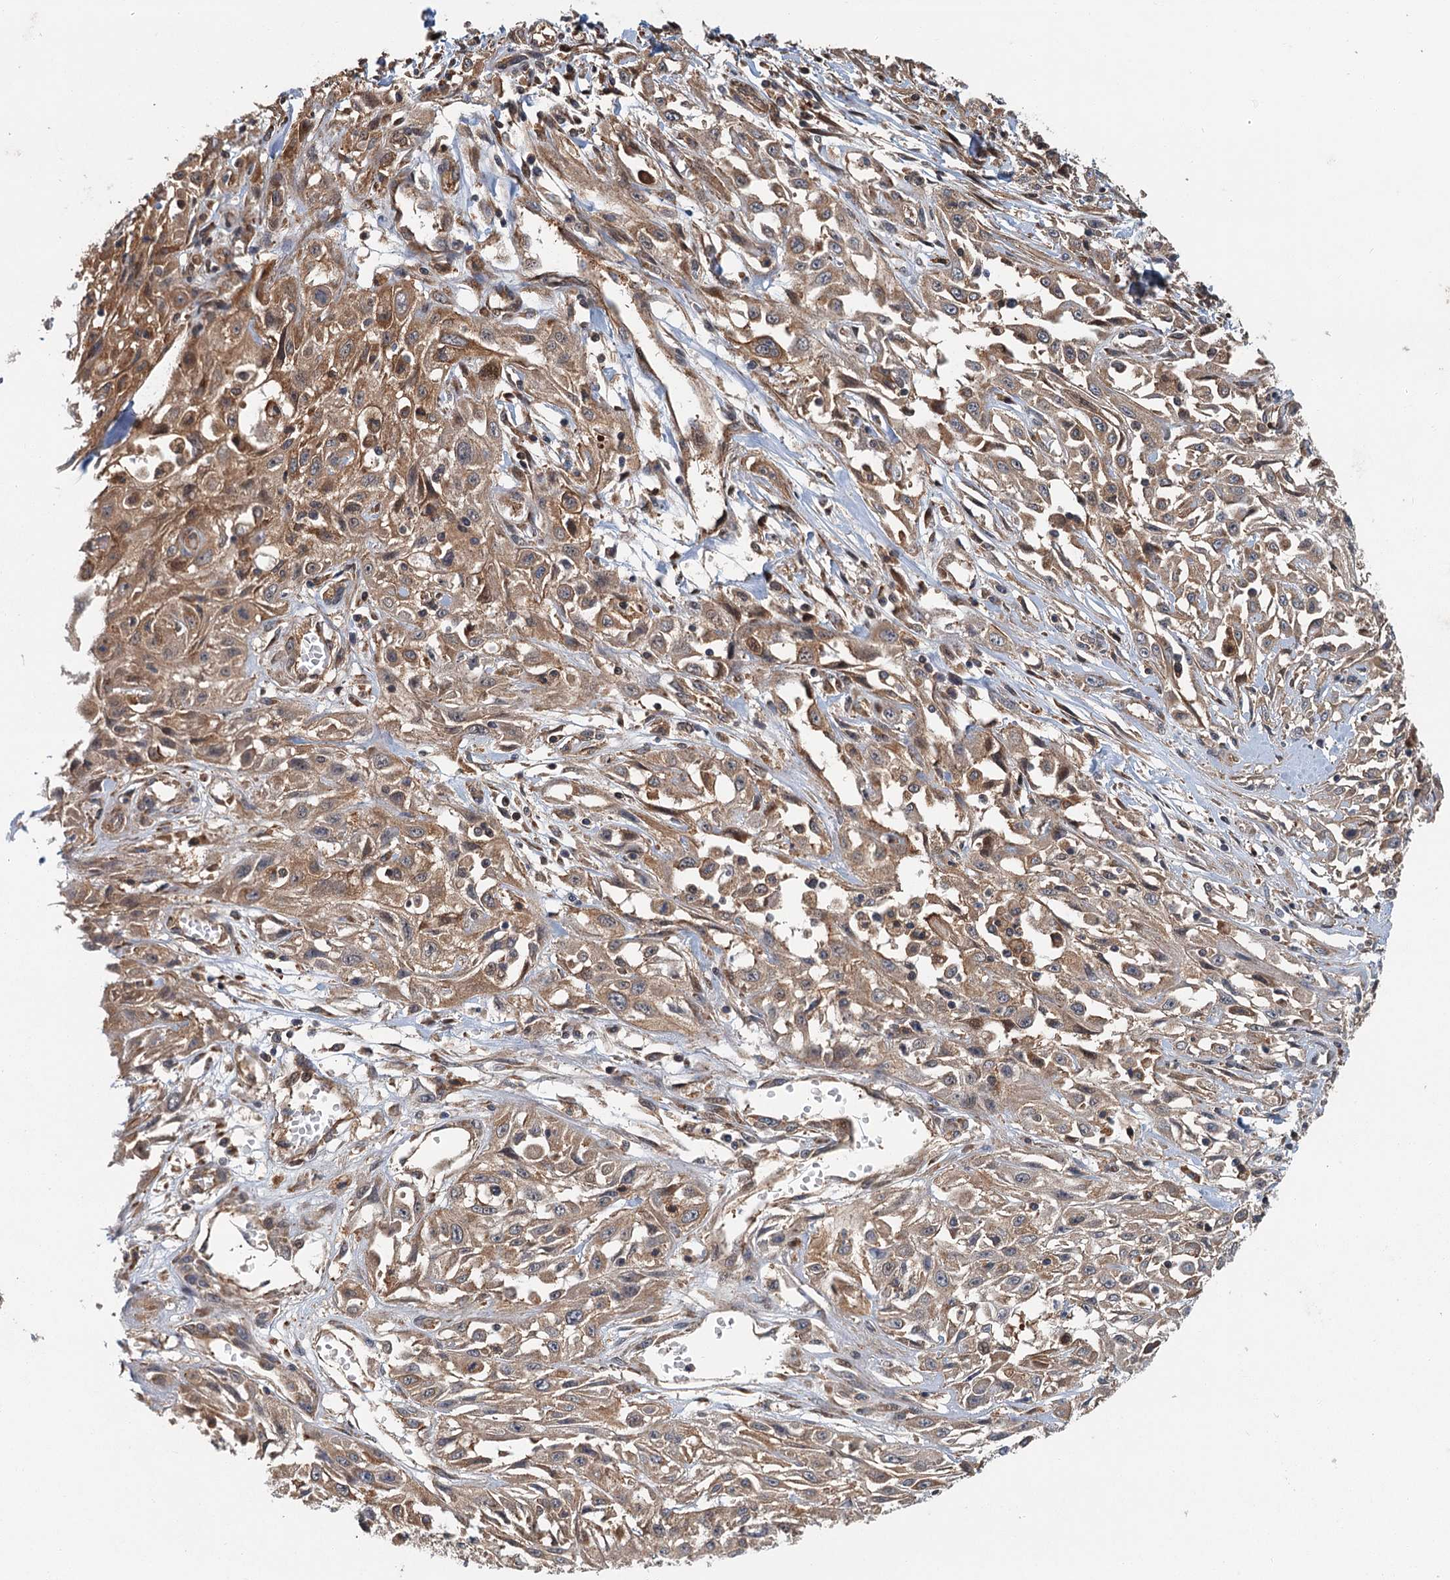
{"staining": {"intensity": "moderate", "quantity": ">75%", "location": "cytoplasmic/membranous"}, "tissue": "skin cancer", "cell_type": "Tumor cells", "image_type": "cancer", "snomed": [{"axis": "morphology", "description": "Squamous cell carcinoma, NOS"}, {"axis": "morphology", "description": "Squamous cell carcinoma, metastatic, NOS"}, {"axis": "topography", "description": "Skin"}, {"axis": "topography", "description": "Lymph node"}], "caption": "Tumor cells exhibit moderate cytoplasmic/membranous staining in approximately >75% of cells in skin metastatic squamous cell carcinoma. (DAB IHC, brown staining for protein, blue staining for nuclei).", "gene": "ZNF527", "patient": {"sex": "male", "age": 75}}